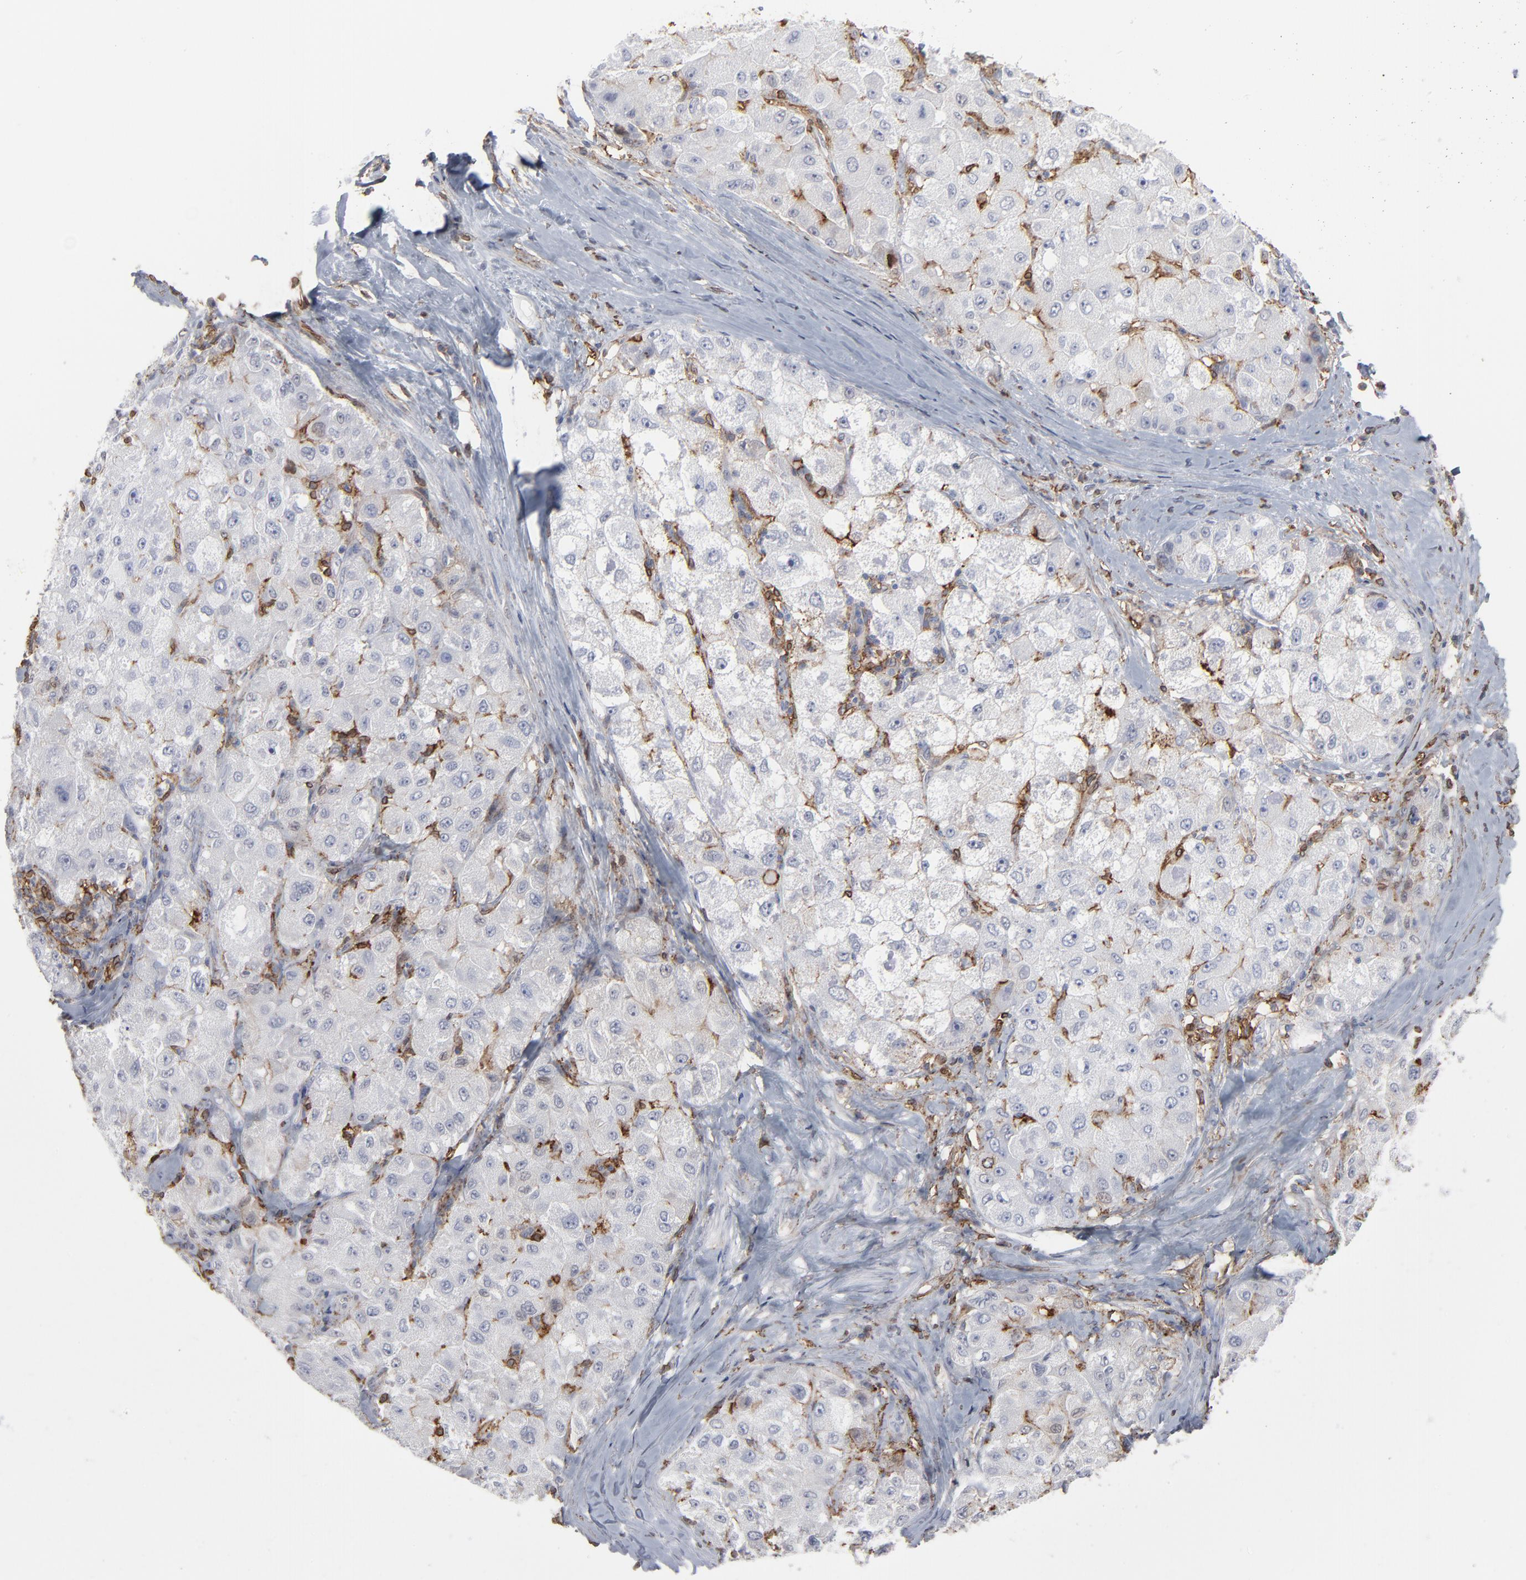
{"staining": {"intensity": "weak", "quantity": "<25%", "location": "cytoplasmic/membranous"}, "tissue": "liver cancer", "cell_type": "Tumor cells", "image_type": "cancer", "snomed": [{"axis": "morphology", "description": "Carcinoma, Hepatocellular, NOS"}, {"axis": "topography", "description": "Liver"}], "caption": "Tumor cells show no significant protein expression in liver hepatocellular carcinoma.", "gene": "ANXA5", "patient": {"sex": "male", "age": 80}}